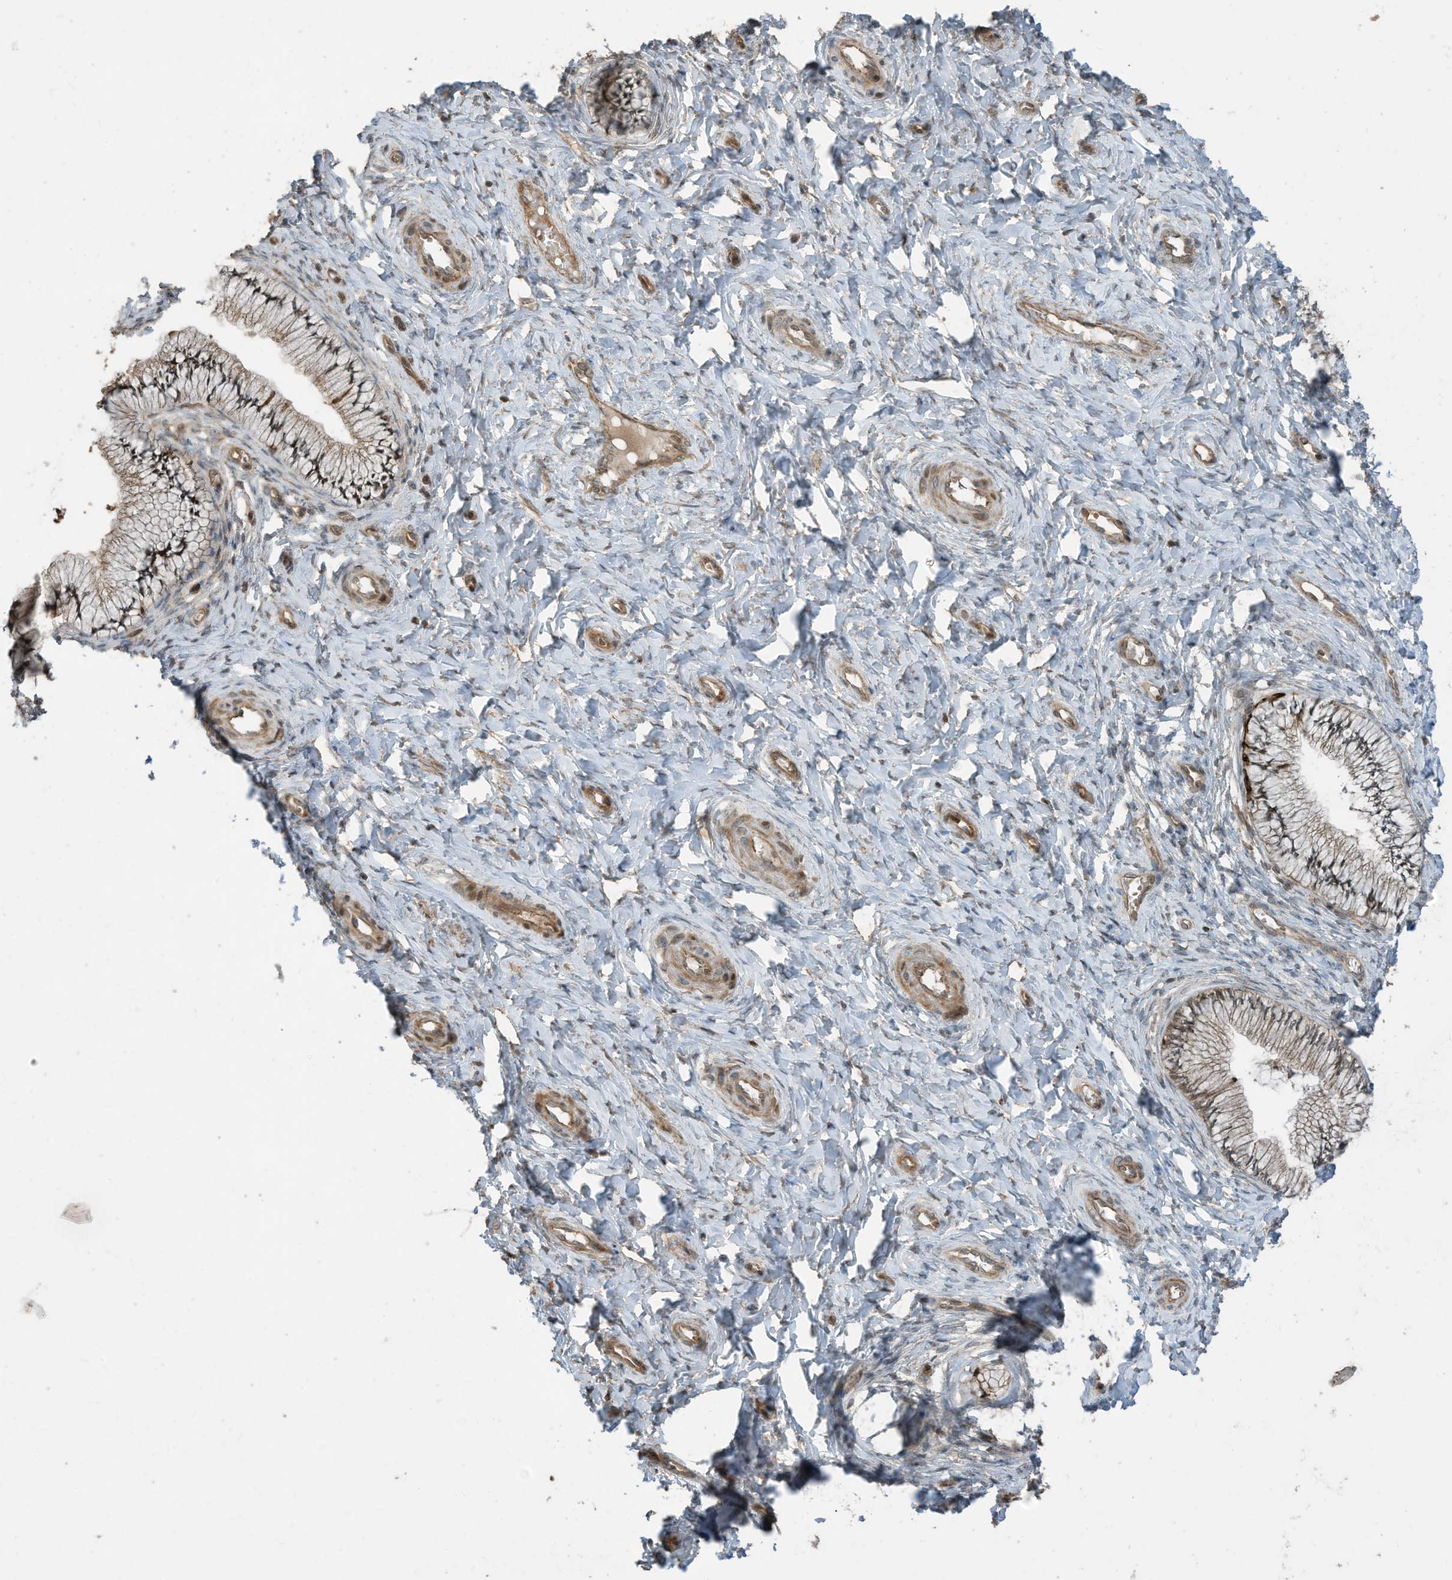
{"staining": {"intensity": "moderate", "quantity": ">75%", "location": "cytoplasmic/membranous"}, "tissue": "cervix", "cell_type": "Glandular cells", "image_type": "normal", "snomed": [{"axis": "morphology", "description": "Normal tissue, NOS"}, {"axis": "topography", "description": "Cervix"}], "caption": "IHC micrograph of unremarkable cervix: human cervix stained using immunohistochemistry shows medium levels of moderate protein expression localized specifically in the cytoplasmic/membranous of glandular cells, appearing as a cytoplasmic/membranous brown color.", "gene": "ZNF653", "patient": {"sex": "female", "age": 36}}